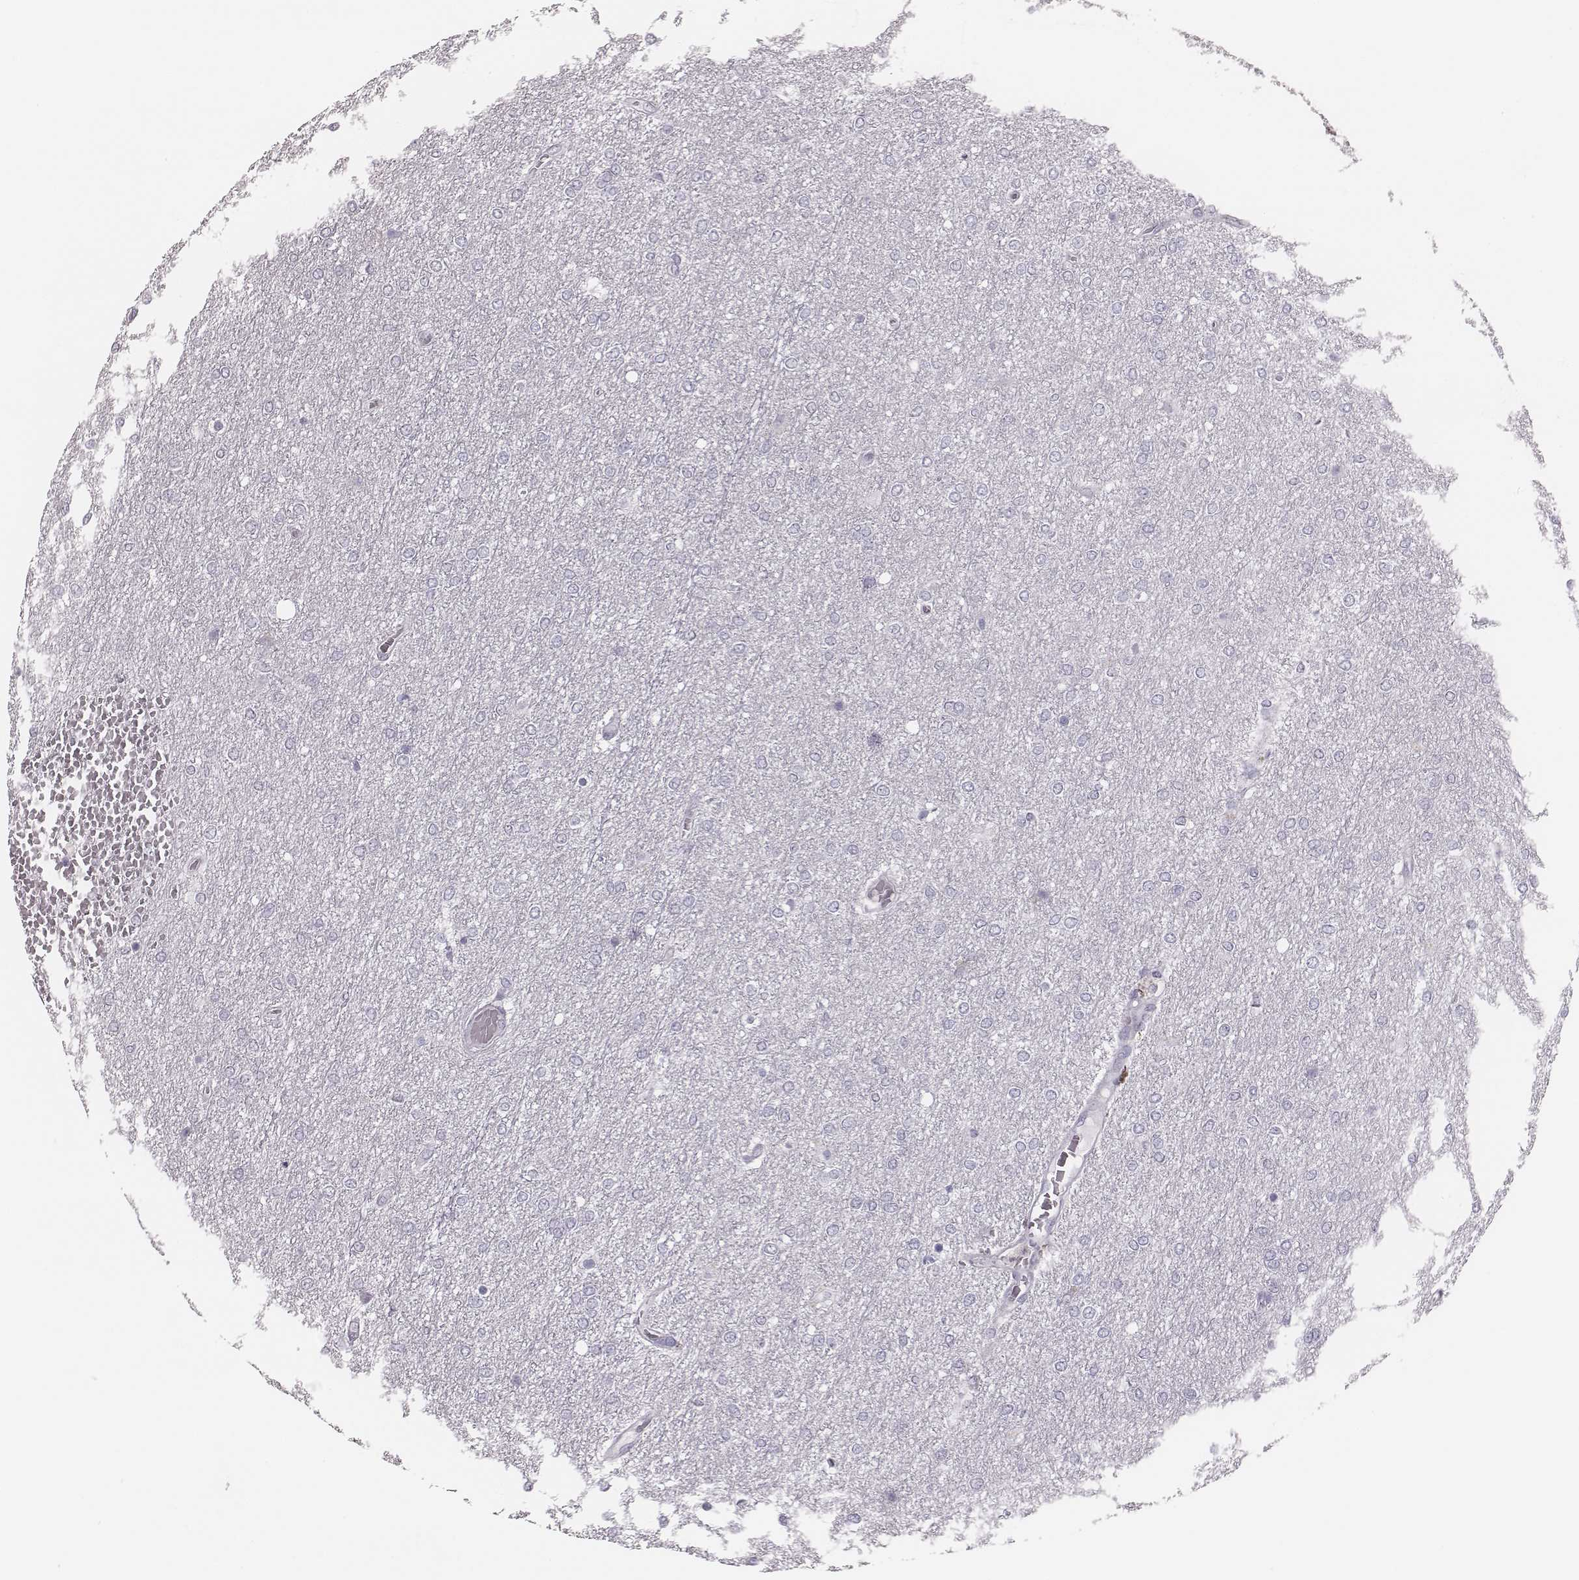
{"staining": {"intensity": "negative", "quantity": "none", "location": "none"}, "tissue": "glioma", "cell_type": "Tumor cells", "image_type": "cancer", "snomed": [{"axis": "morphology", "description": "Glioma, malignant, High grade"}, {"axis": "topography", "description": "Brain"}], "caption": "The image demonstrates no staining of tumor cells in glioma. (DAB immunohistochemistry with hematoxylin counter stain).", "gene": "CSH1", "patient": {"sex": "female", "age": 61}}